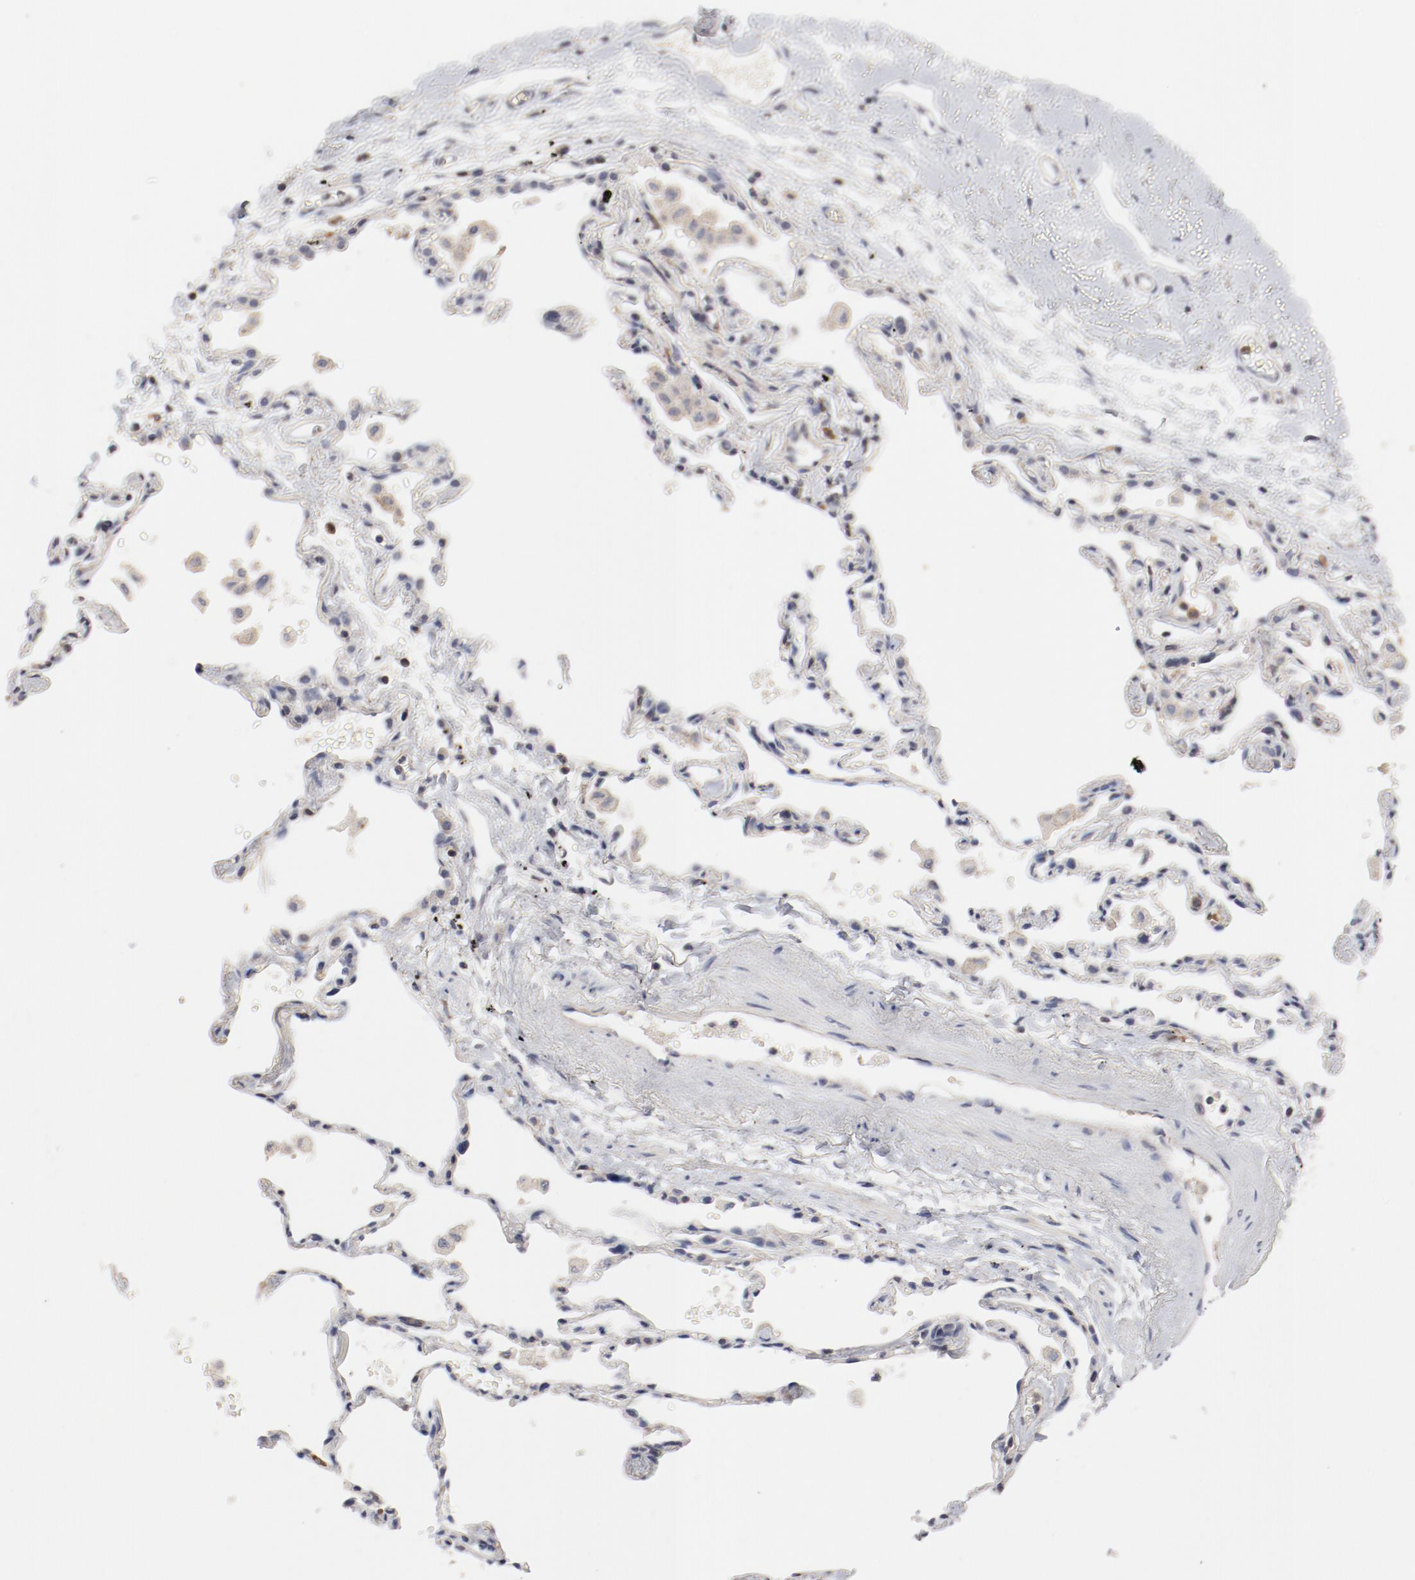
{"staining": {"intensity": "negative", "quantity": "none", "location": "none"}, "tissue": "soft tissue", "cell_type": "Fibroblasts", "image_type": "normal", "snomed": [{"axis": "morphology", "description": "Normal tissue, NOS"}, {"axis": "morphology", "description": "Adenocarcinoma, NOS"}, {"axis": "topography", "description": "Cartilage tissue"}, {"axis": "topography", "description": "Bronchus"}, {"axis": "topography", "description": "Lung"}], "caption": "High power microscopy image of an immunohistochemistry micrograph of normal soft tissue, revealing no significant positivity in fibroblasts. (Brightfield microscopy of DAB (3,3'-diaminobenzidine) immunohistochemistry at high magnification).", "gene": "CBL", "patient": {"sex": "female", "age": 67}}